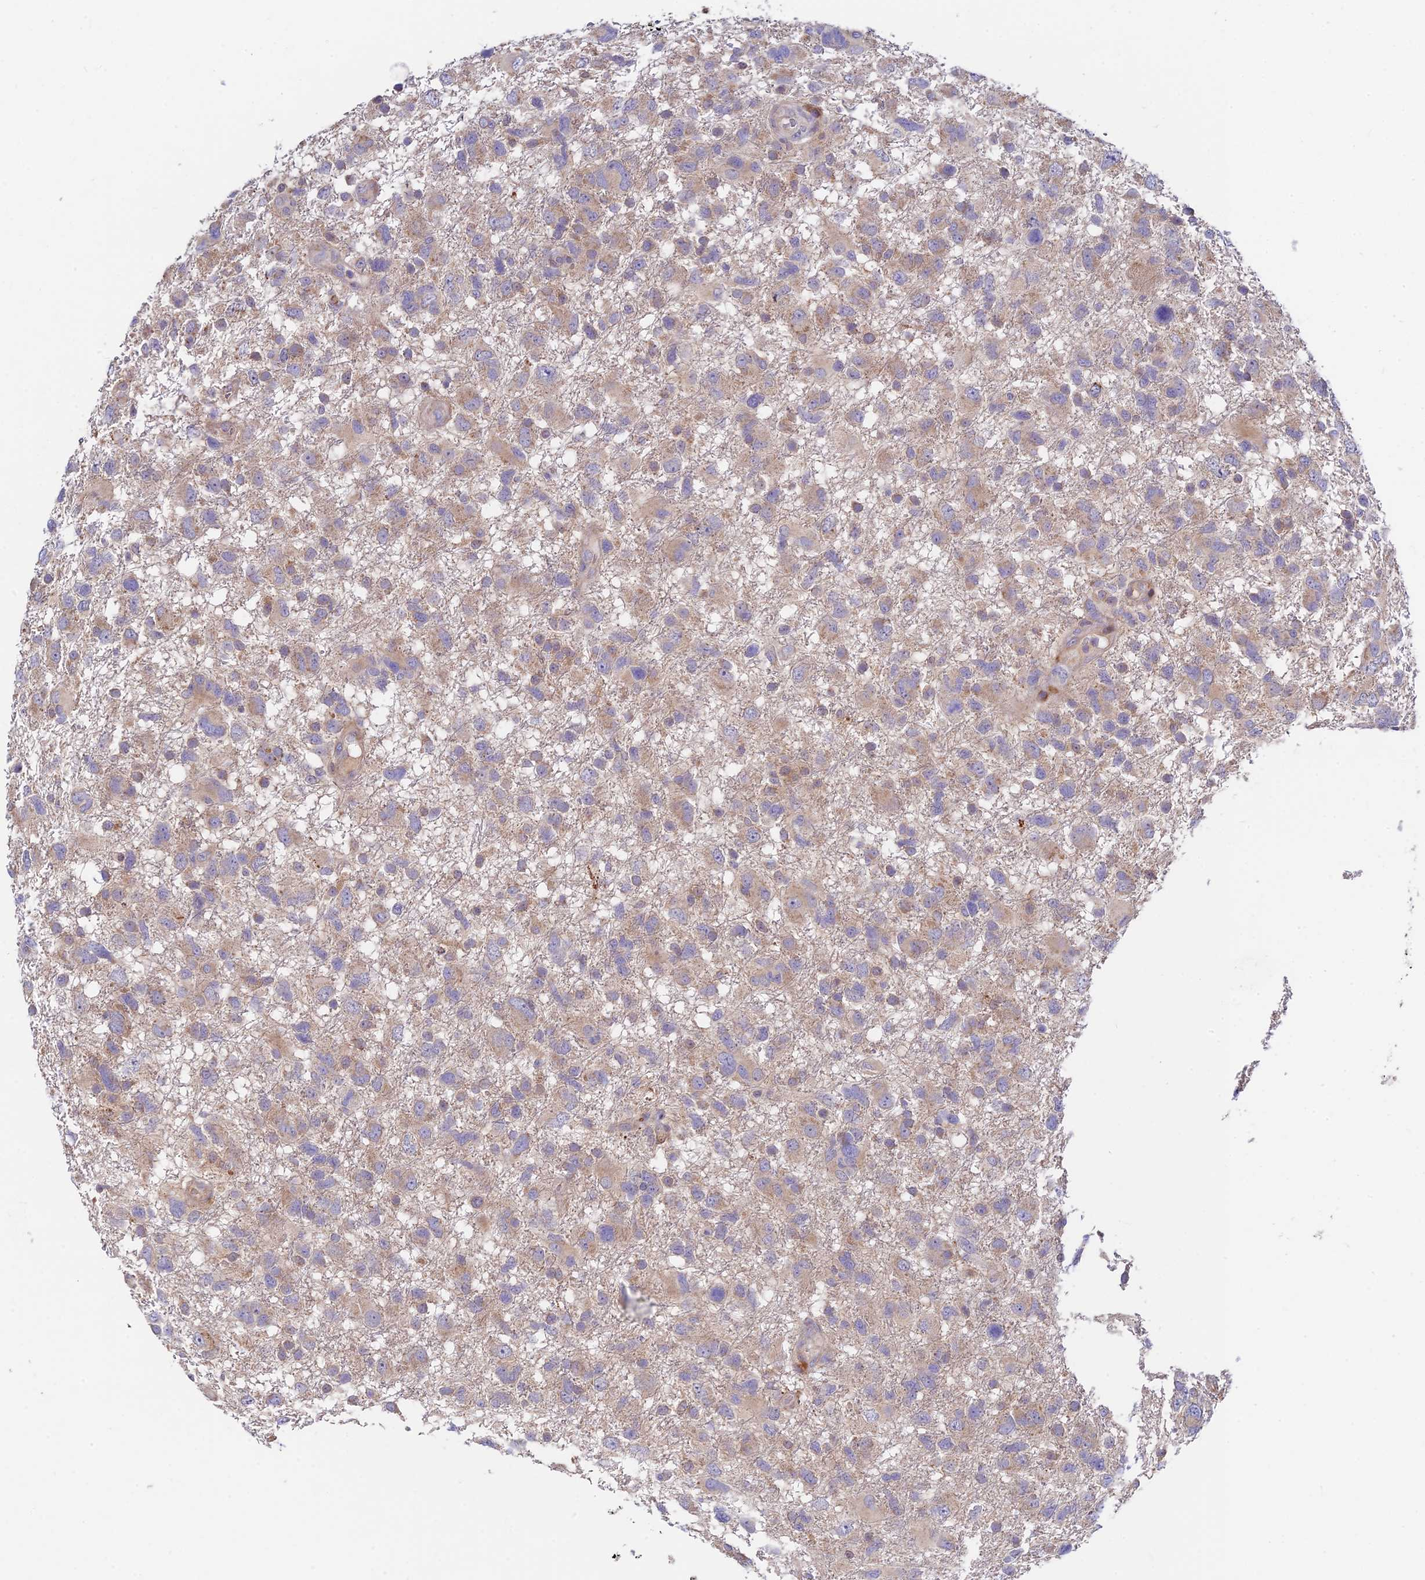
{"staining": {"intensity": "weak", "quantity": "25%-75%", "location": "cytoplasmic/membranous"}, "tissue": "glioma", "cell_type": "Tumor cells", "image_type": "cancer", "snomed": [{"axis": "morphology", "description": "Glioma, malignant, High grade"}, {"axis": "topography", "description": "Brain"}], "caption": "Immunohistochemical staining of human glioma shows weak cytoplasmic/membranous protein expression in about 25%-75% of tumor cells.", "gene": "FUOM", "patient": {"sex": "male", "age": 61}}